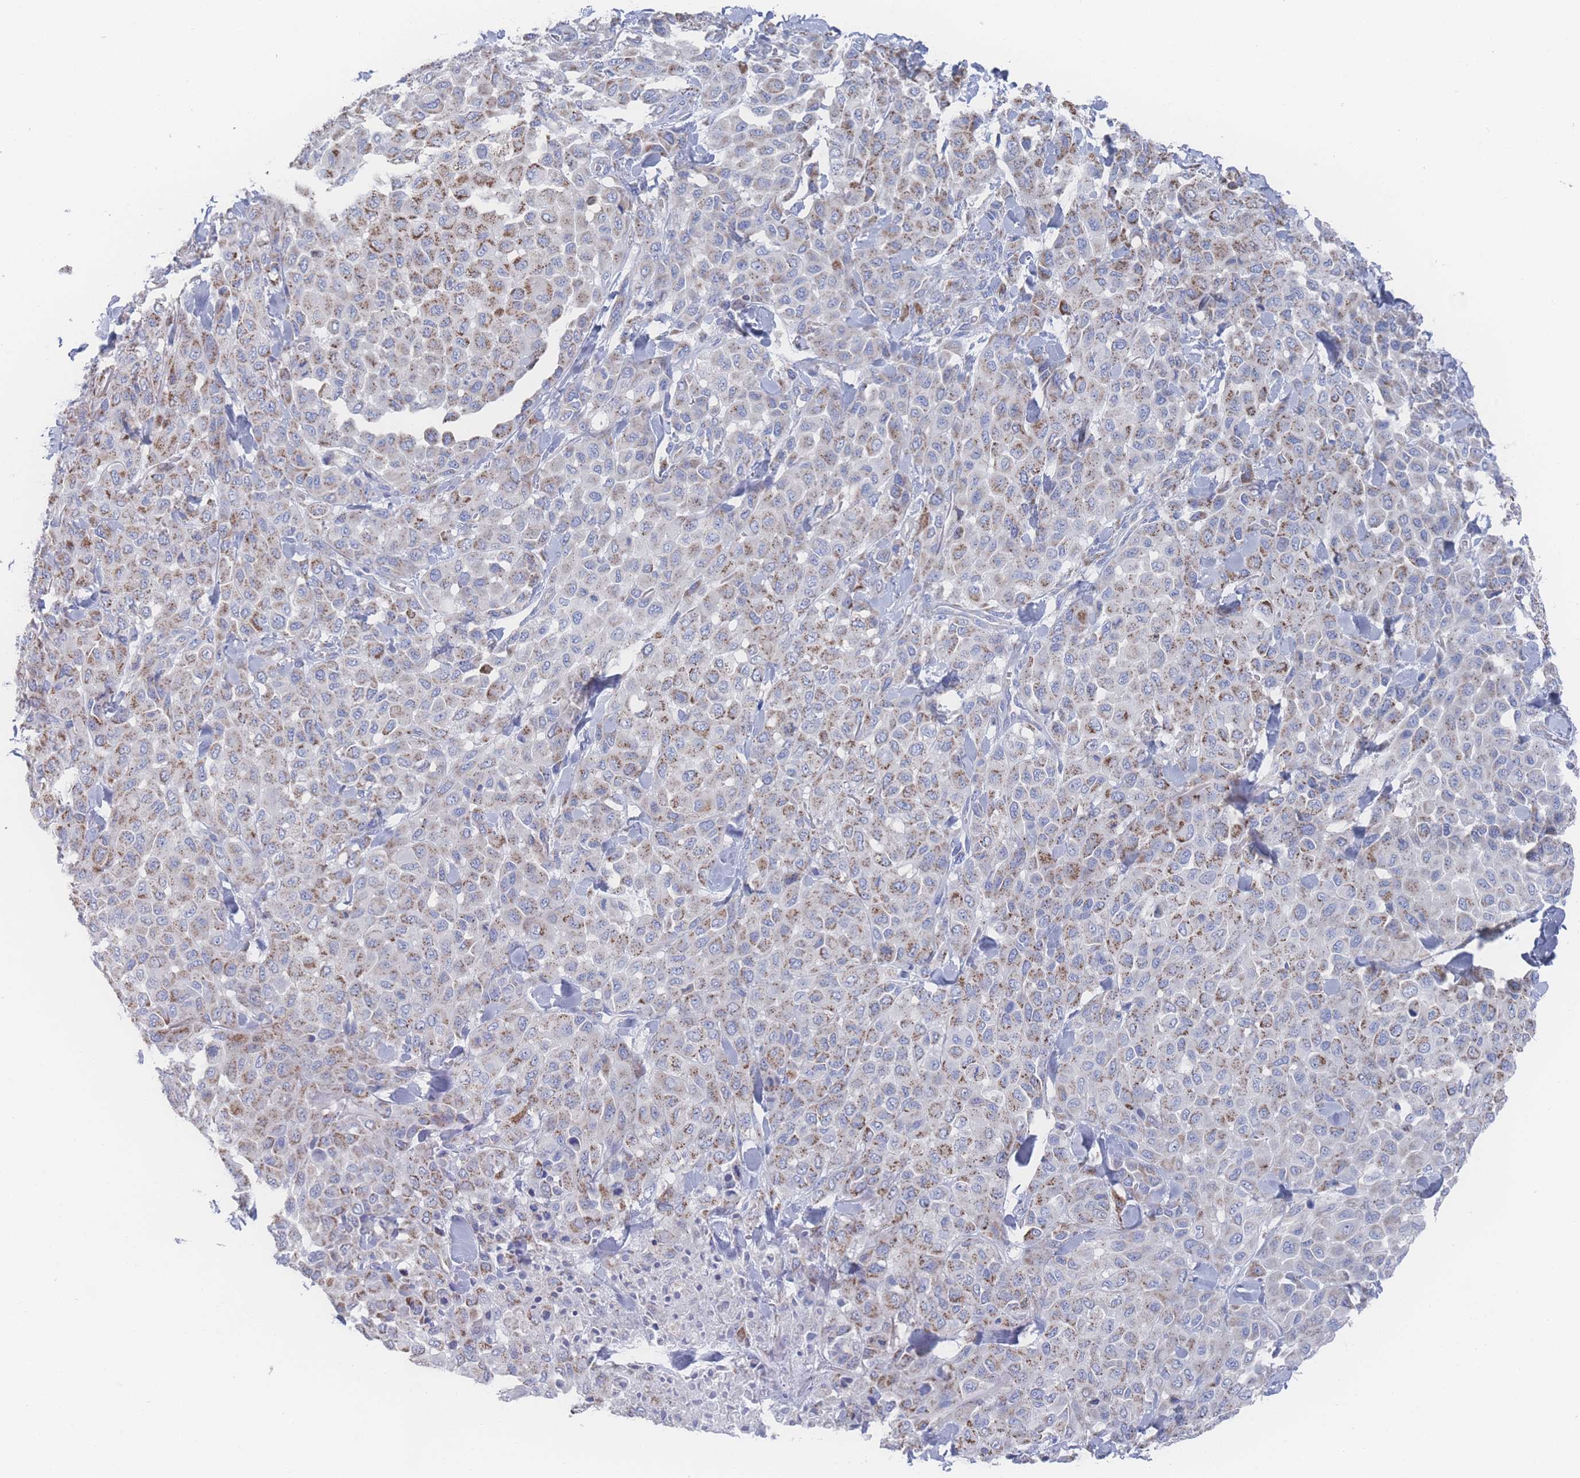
{"staining": {"intensity": "moderate", "quantity": ">75%", "location": "cytoplasmic/membranous"}, "tissue": "melanoma", "cell_type": "Tumor cells", "image_type": "cancer", "snomed": [{"axis": "morphology", "description": "Malignant melanoma, Metastatic site"}, {"axis": "topography", "description": "Skin"}], "caption": "A brown stain highlights moderate cytoplasmic/membranous positivity of a protein in melanoma tumor cells.", "gene": "SNPH", "patient": {"sex": "female", "age": 81}}